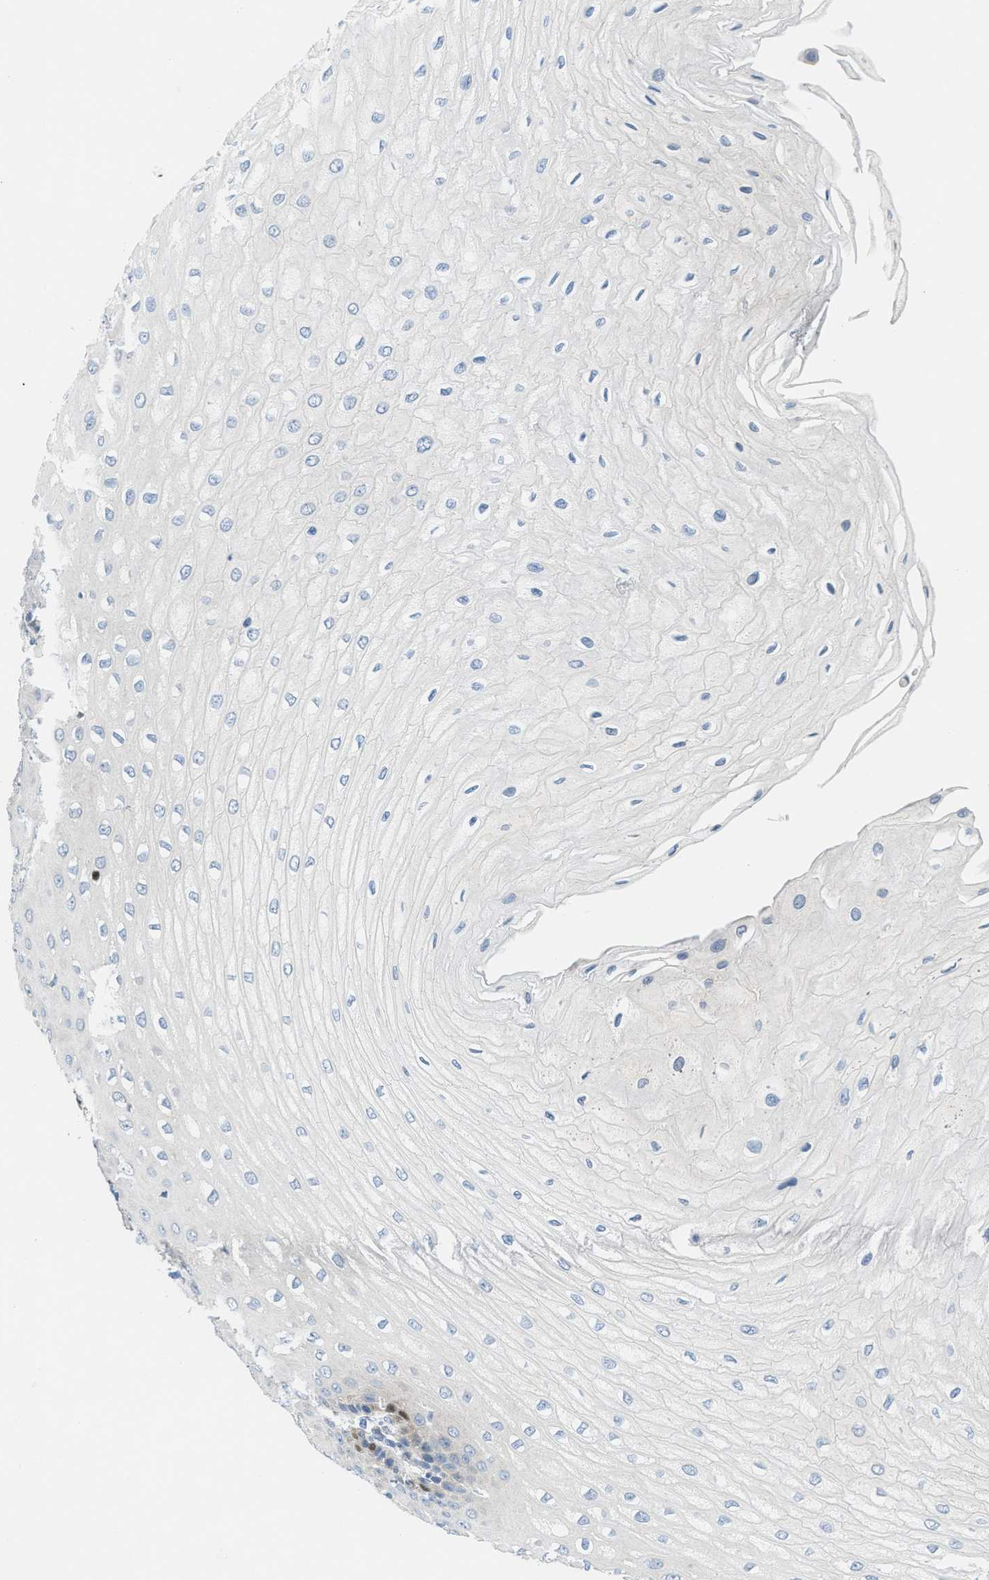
{"staining": {"intensity": "strong", "quantity": "<25%", "location": "nuclear"}, "tissue": "esophagus", "cell_type": "Squamous epithelial cells", "image_type": "normal", "snomed": [{"axis": "morphology", "description": "Normal tissue, NOS"}, {"axis": "morphology", "description": "Squamous cell carcinoma, NOS"}, {"axis": "topography", "description": "Esophagus"}], "caption": "Immunohistochemical staining of normal human esophagus demonstrates <25% levels of strong nuclear protein expression in about <25% of squamous epithelial cells.", "gene": "ORC6", "patient": {"sex": "male", "age": 65}}